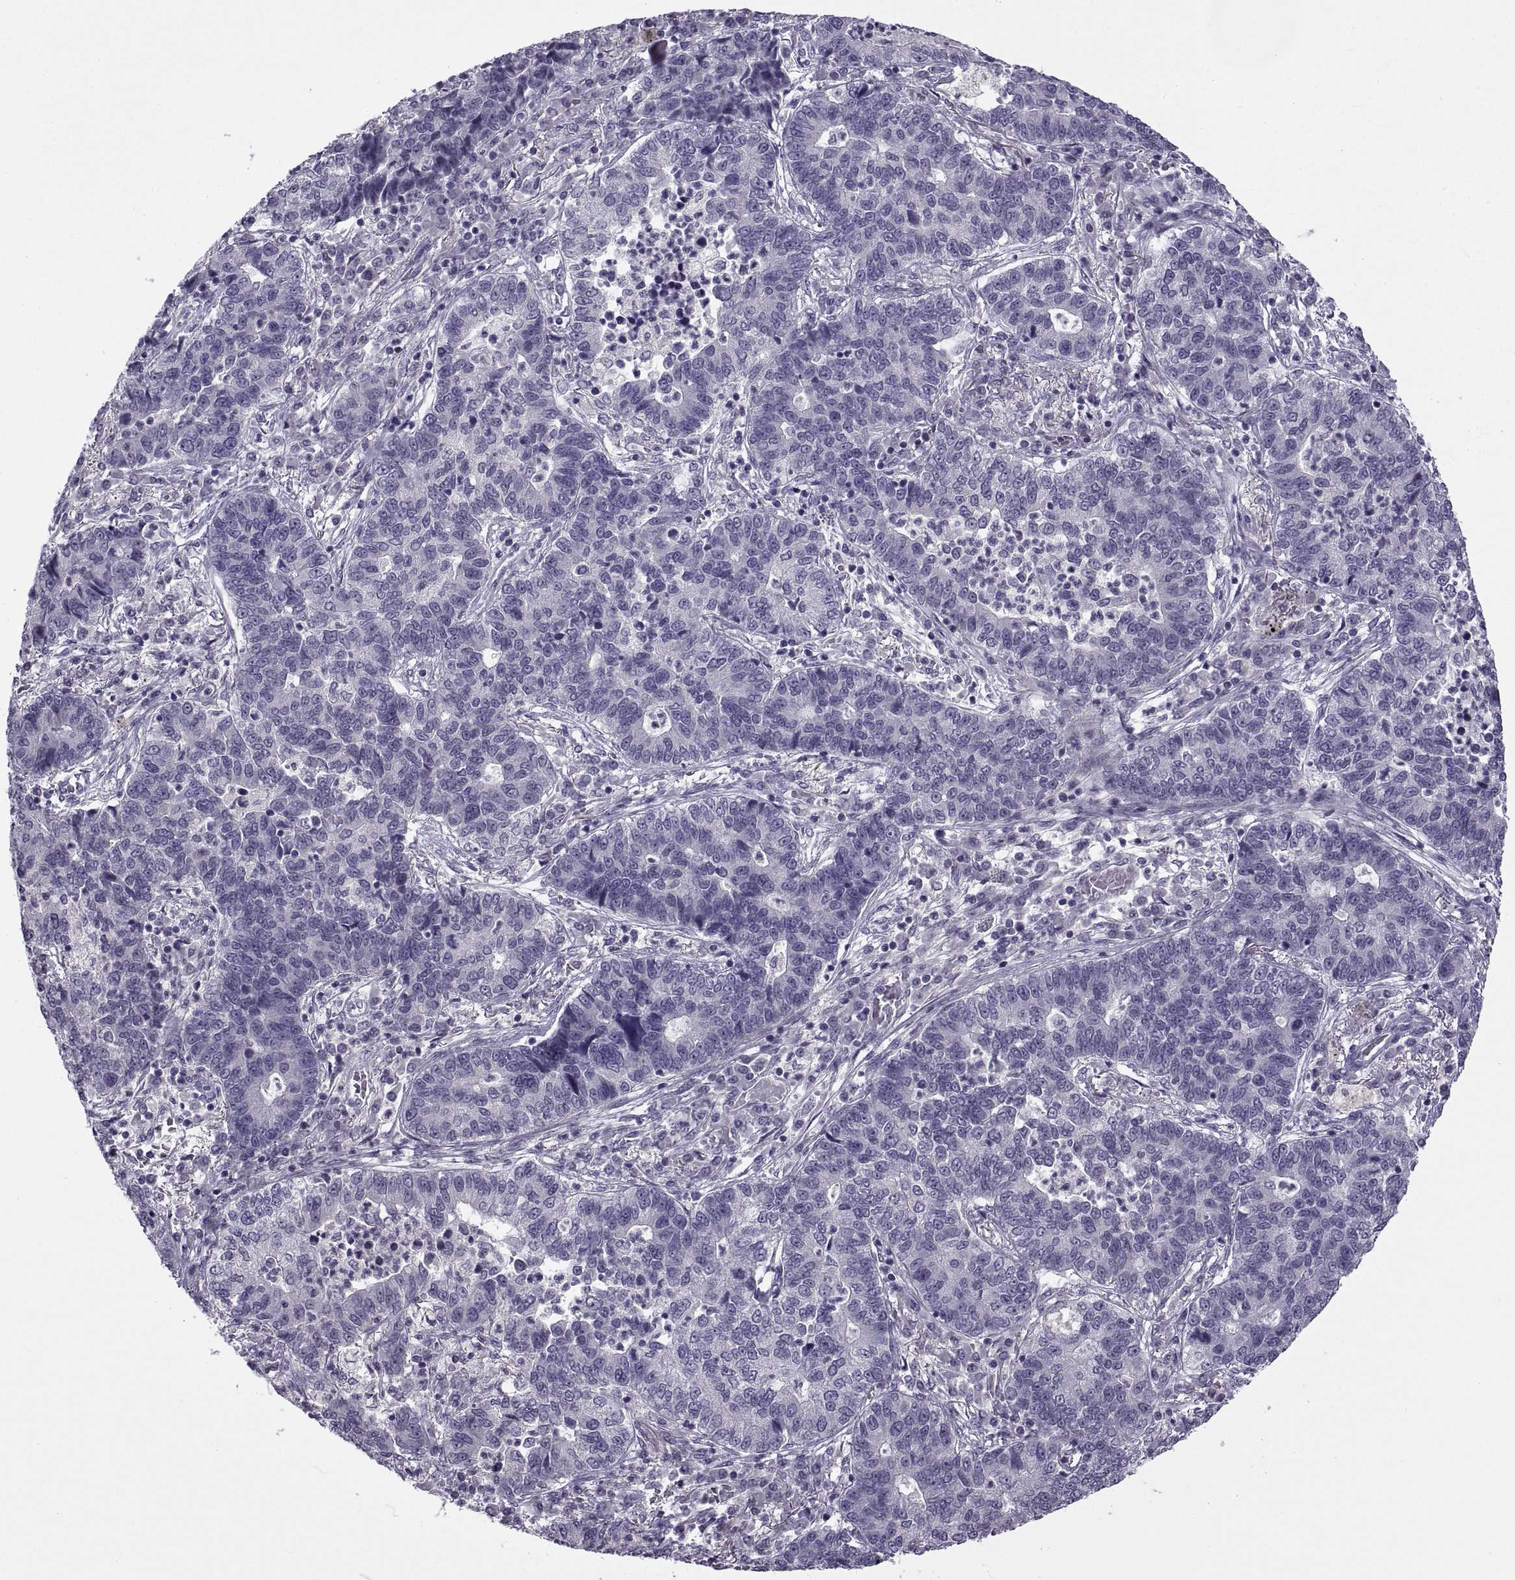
{"staining": {"intensity": "negative", "quantity": "none", "location": "none"}, "tissue": "lung cancer", "cell_type": "Tumor cells", "image_type": "cancer", "snomed": [{"axis": "morphology", "description": "Adenocarcinoma, NOS"}, {"axis": "topography", "description": "Lung"}], "caption": "High magnification brightfield microscopy of lung adenocarcinoma stained with DAB (3,3'-diaminobenzidine) (brown) and counterstained with hematoxylin (blue): tumor cells show no significant positivity. (Immunohistochemistry (ihc), brightfield microscopy, high magnification).", "gene": "BSPH1", "patient": {"sex": "female", "age": 57}}